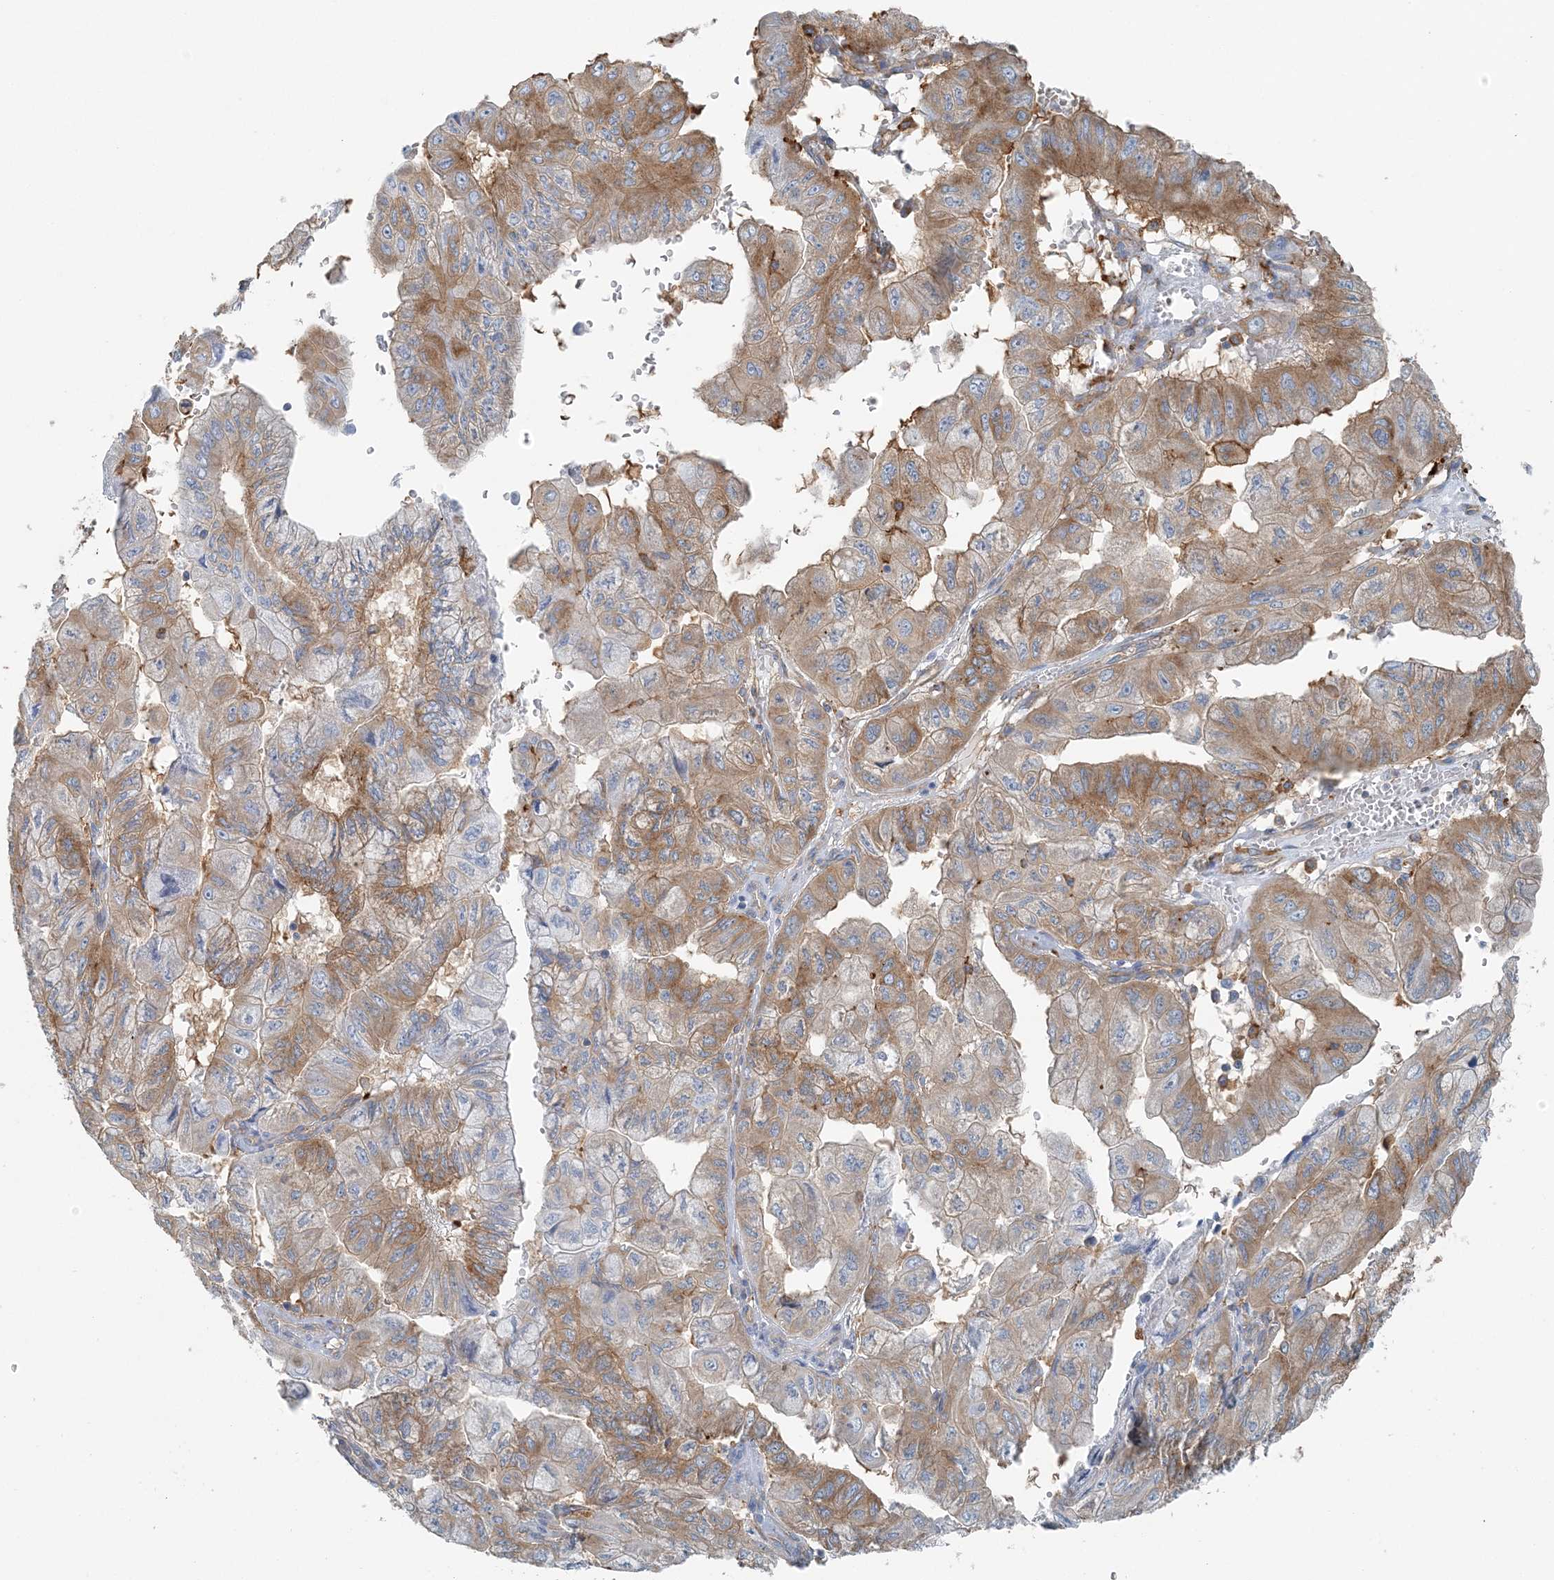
{"staining": {"intensity": "moderate", "quantity": ">75%", "location": "cytoplasmic/membranous"}, "tissue": "pancreatic cancer", "cell_type": "Tumor cells", "image_type": "cancer", "snomed": [{"axis": "morphology", "description": "Adenocarcinoma, NOS"}, {"axis": "topography", "description": "Pancreas"}], "caption": "Brown immunohistochemical staining in human pancreatic cancer reveals moderate cytoplasmic/membranous positivity in approximately >75% of tumor cells.", "gene": "SNX2", "patient": {"sex": "male", "age": 51}}